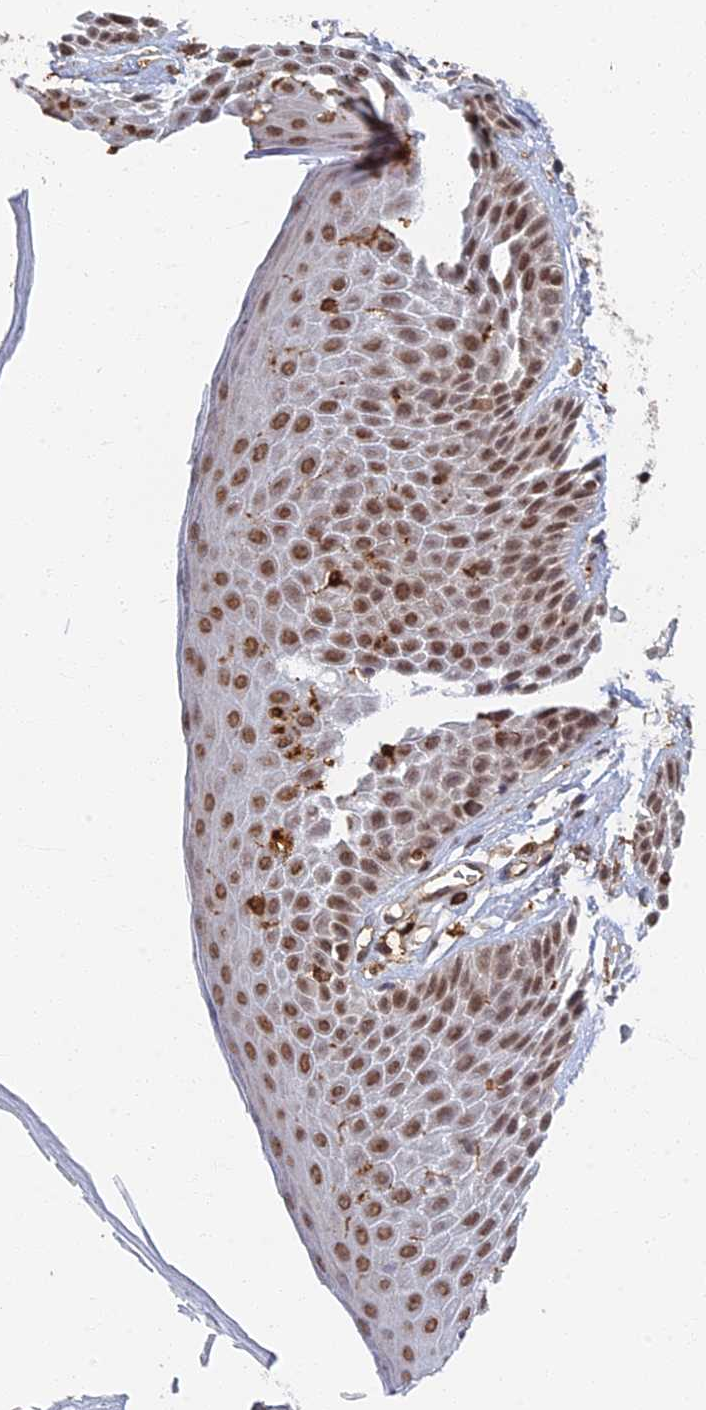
{"staining": {"intensity": "moderate", "quantity": ">75%", "location": "nuclear"}, "tissue": "skin", "cell_type": "Epidermal cells", "image_type": "normal", "snomed": [{"axis": "morphology", "description": "Normal tissue, NOS"}, {"axis": "topography", "description": "Anal"}], "caption": "This histopathology image reveals immunohistochemistry staining of normal human skin, with medium moderate nuclear staining in approximately >75% of epidermal cells.", "gene": "GPATCH1", "patient": {"sex": "male", "age": 74}}